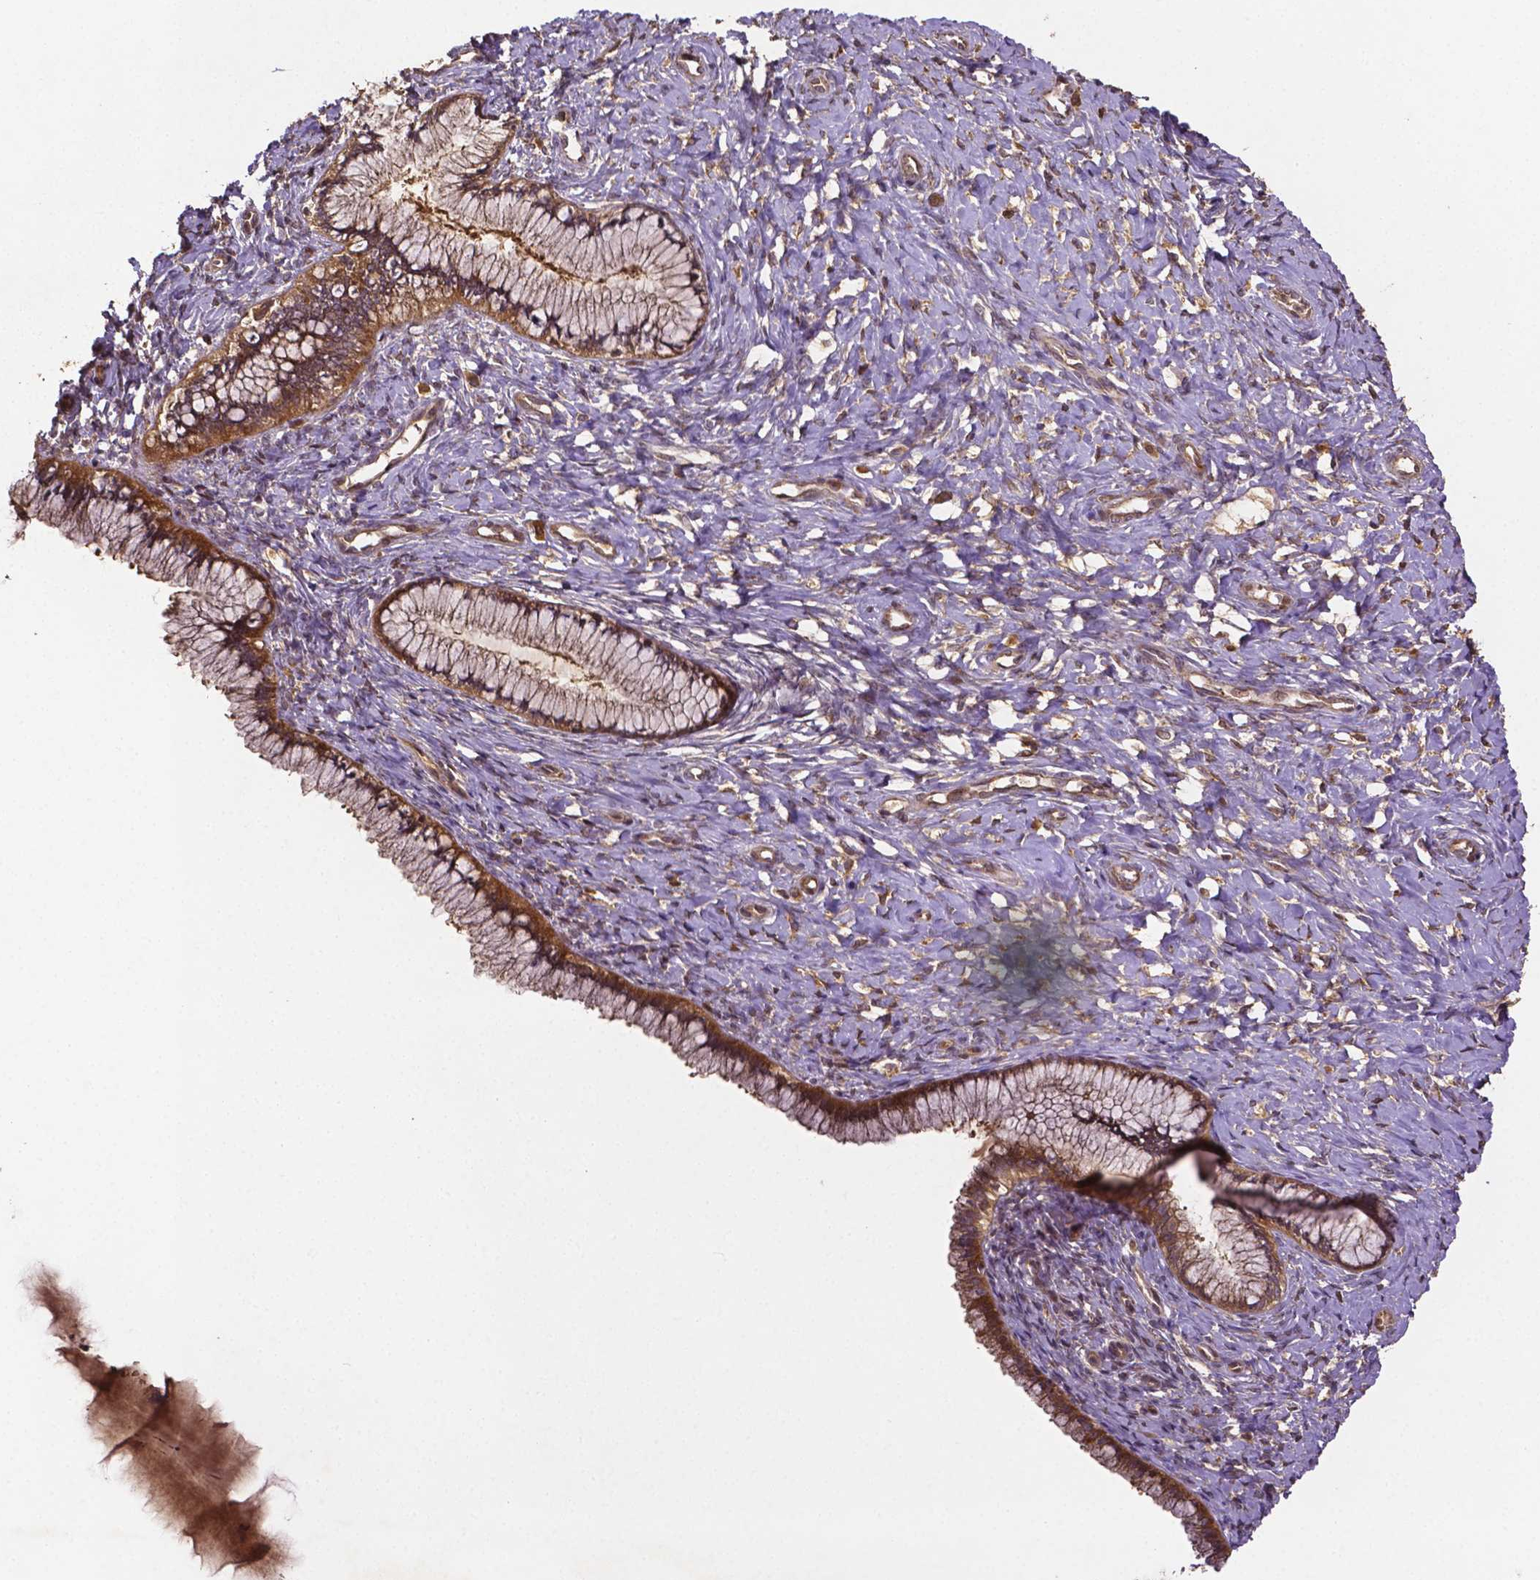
{"staining": {"intensity": "weak", "quantity": ">75%", "location": "cytoplasmic/membranous"}, "tissue": "cervix", "cell_type": "Glandular cells", "image_type": "normal", "snomed": [{"axis": "morphology", "description": "Normal tissue, NOS"}, {"axis": "topography", "description": "Cervix"}], "caption": "An image of cervix stained for a protein reveals weak cytoplasmic/membranous brown staining in glandular cells. (Brightfield microscopy of DAB IHC at high magnification).", "gene": "RNF123", "patient": {"sex": "female", "age": 37}}